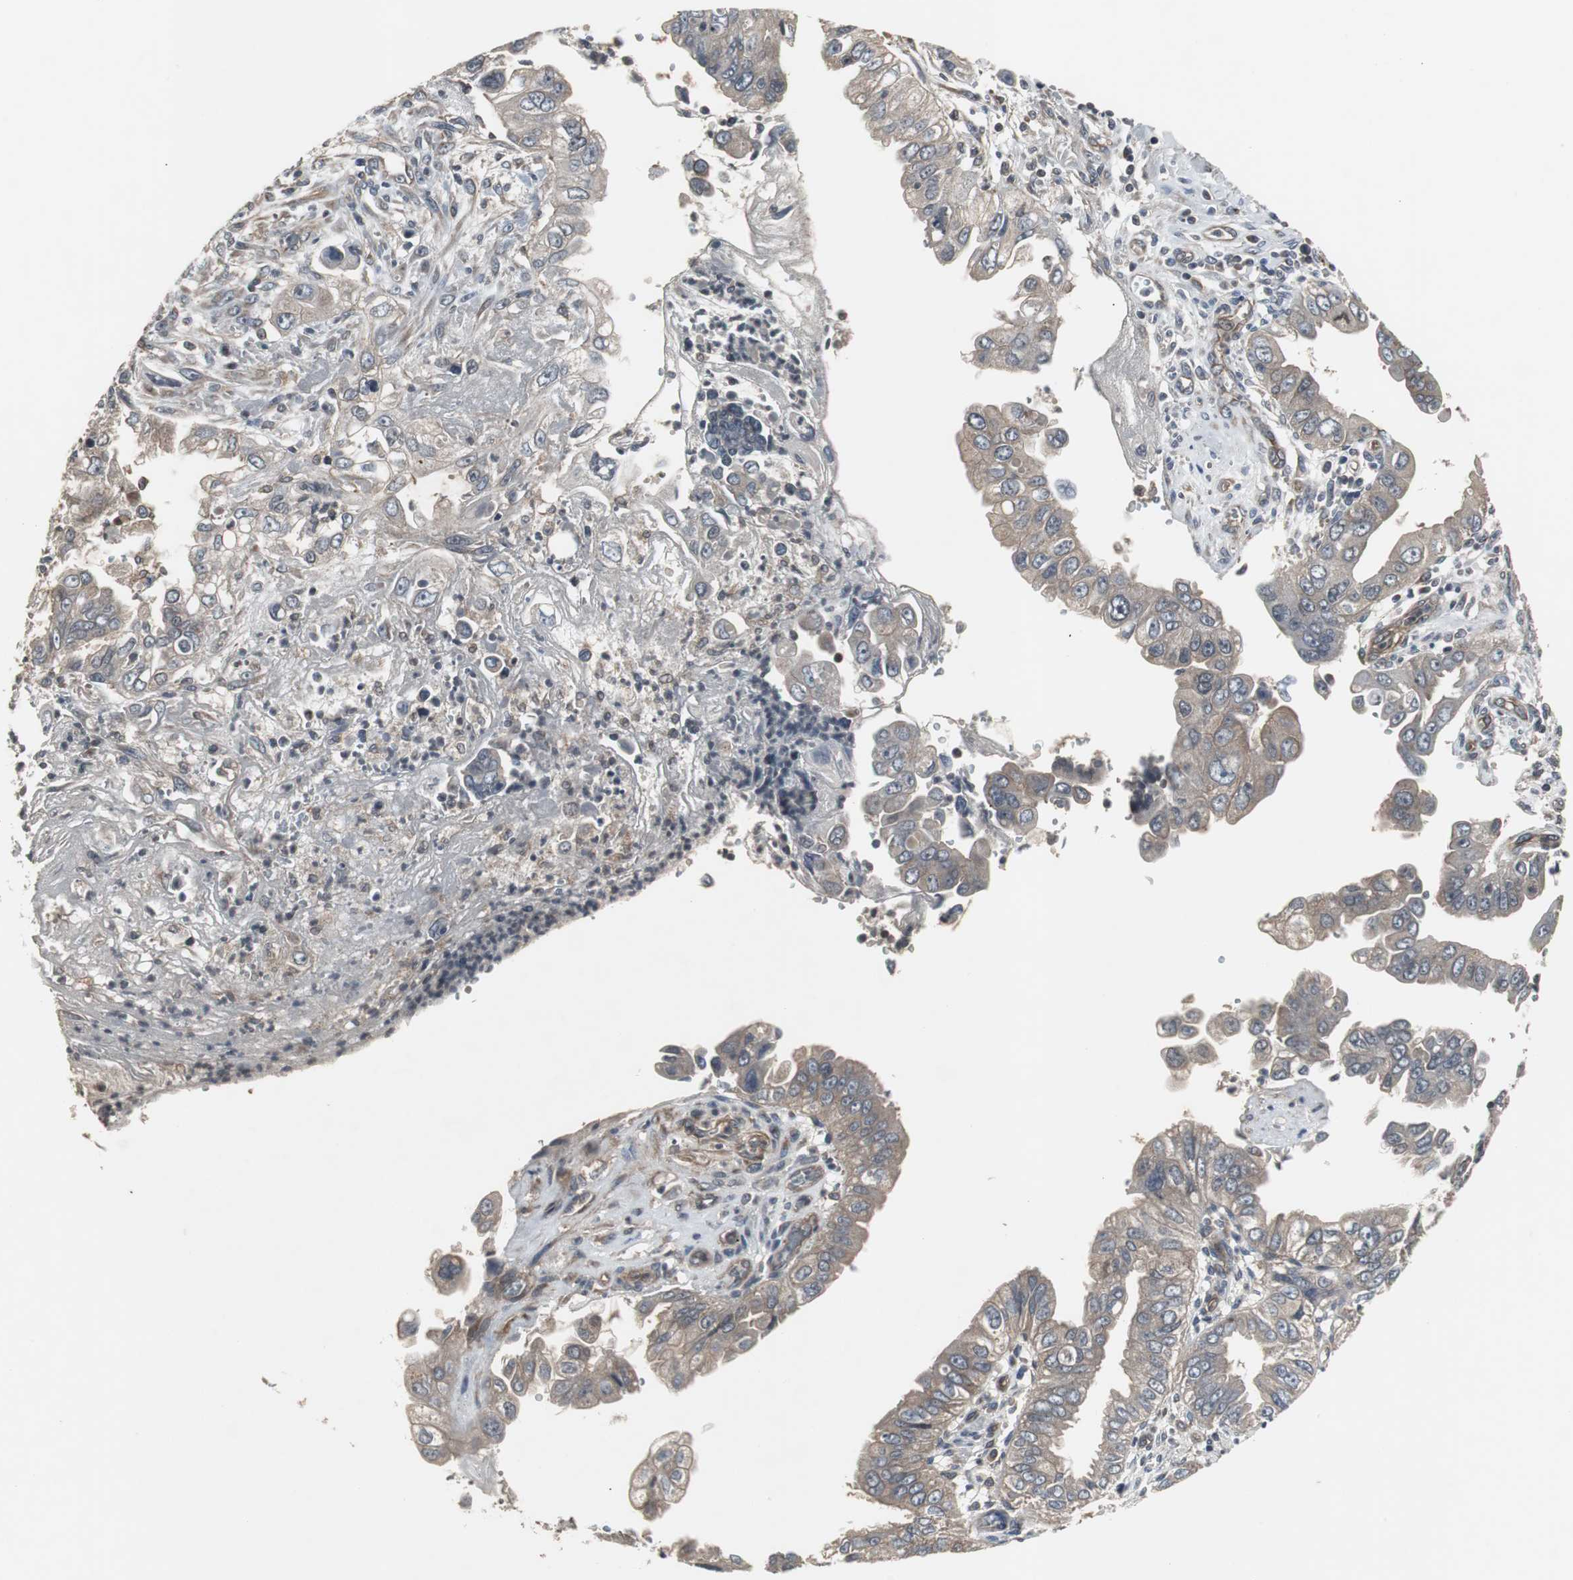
{"staining": {"intensity": "weak", "quantity": ">75%", "location": "cytoplasmic/membranous"}, "tissue": "pancreatic cancer", "cell_type": "Tumor cells", "image_type": "cancer", "snomed": [{"axis": "morphology", "description": "Normal tissue, NOS"}, {"axis": "topography", "description": "Lymph node"}], "caption": "The micrograph reveals staining of pancreatic cancer, revealing weak cytoplasmic/membranous protein positivity (brown color) within tumor cells. (DAB IHC with brightfield microscopy, high magnification).", "gene": "ATP2B2", "patient": {"sex": "male", "age": 50}}